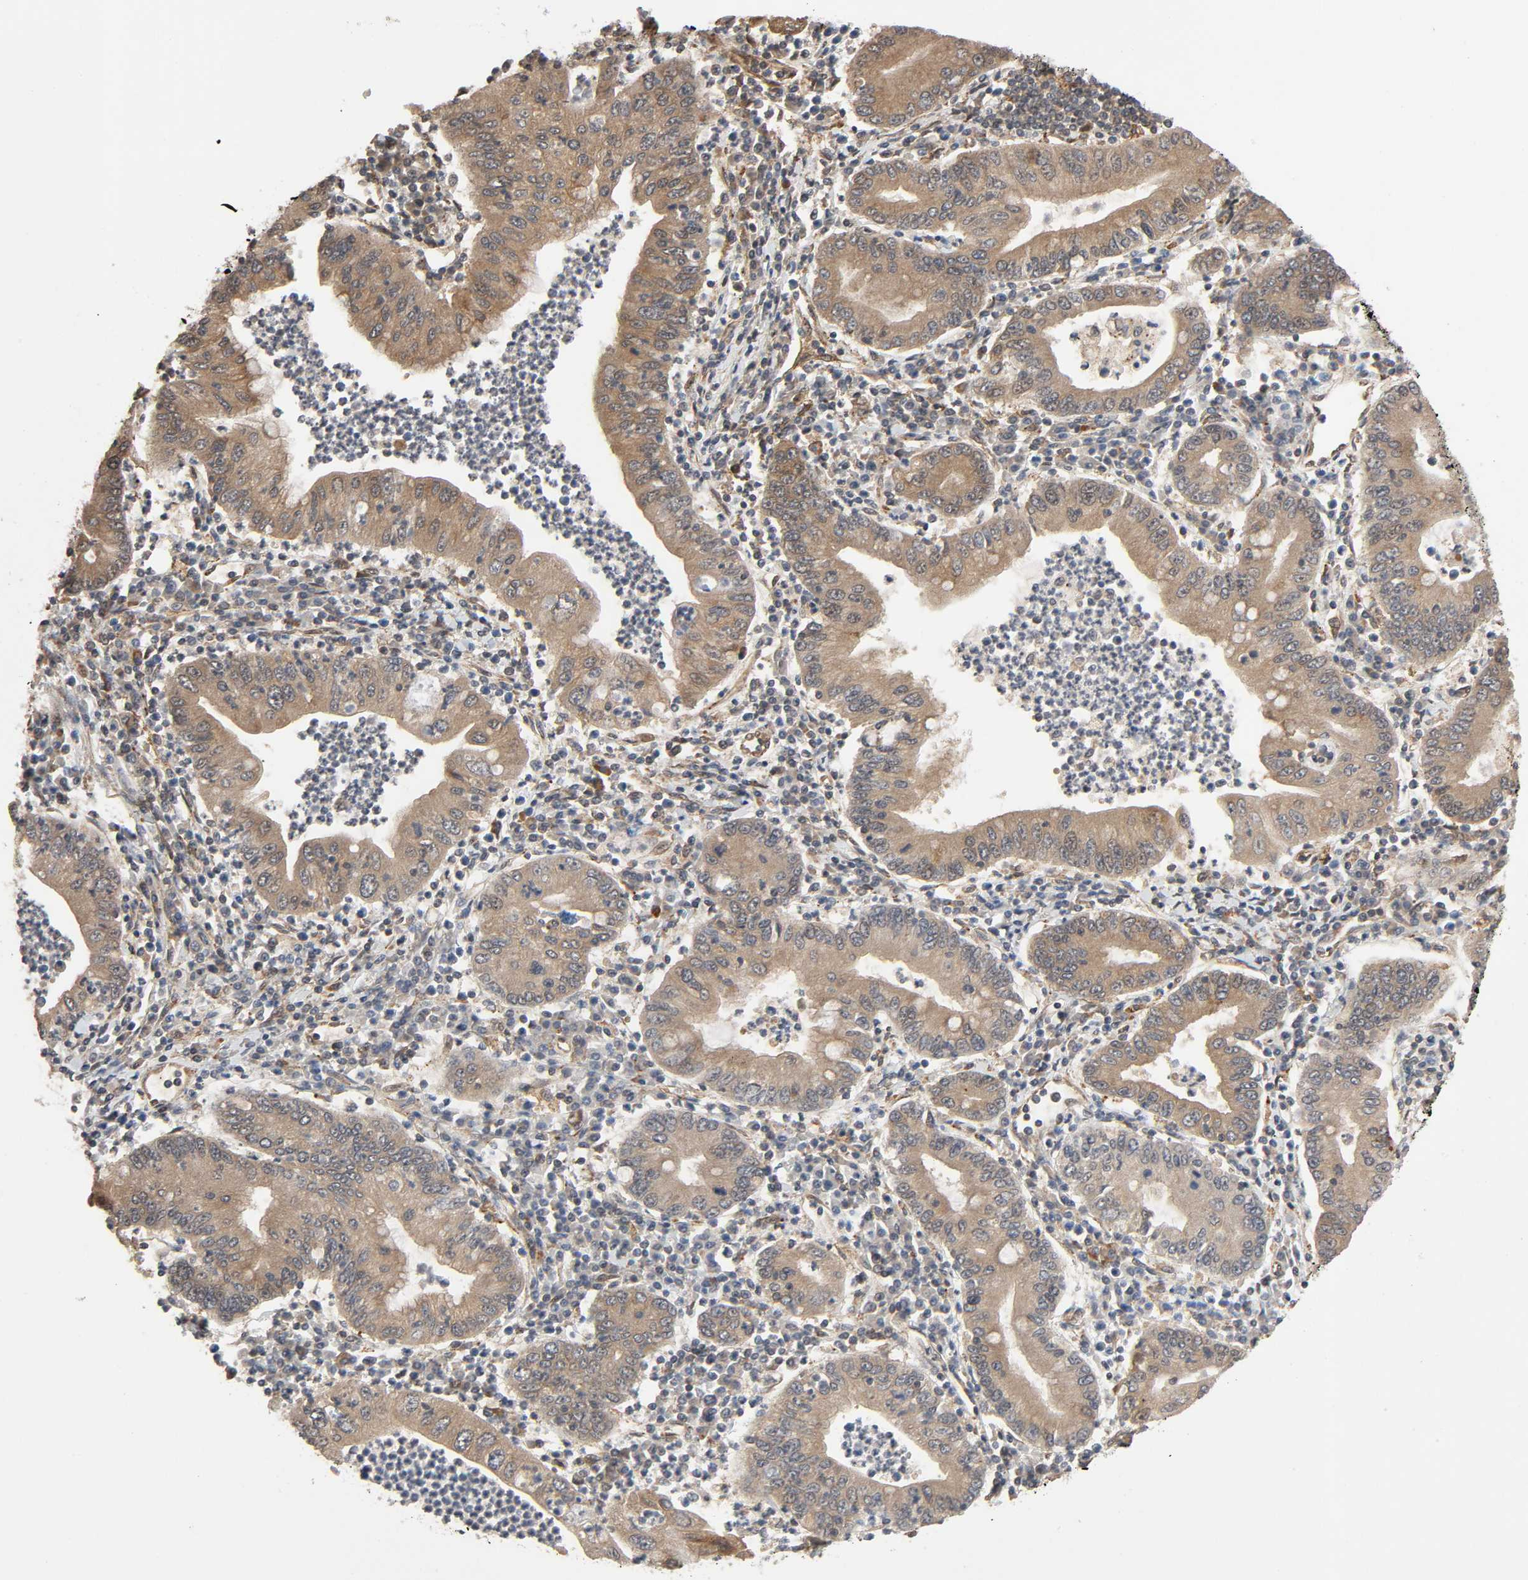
{"staining": {"intensity": "moderate", "quantity": ">75%", "location": "cytoplasmic/membranous"}, "tissue": "stomach cancer", "cell_type": "Tumor cells", "image_type": "cancer", "snomed": [{"axis": "morphology", "description": "Normal tissue, NOS"}, {"axis": "morphology", "description": "Adenocarcinoma, NOS"}, {"axis": "topography", "description": "Esophagus"}, {"axis": "topography", "description": "Stomach, upper"}, {"axis": "topography", "description": "Peripheral nerve tissue"}], "caption": "Protein analysis of stomach cancer tissue reveals moderate cytoplasmic/membranous staining in approximately >75% of tumor cells. (Brightfield microscopy of DAB IHC at high magnification).", "gene": "PPP2R1B", "patient": {"sex": "male", "age": 62}}